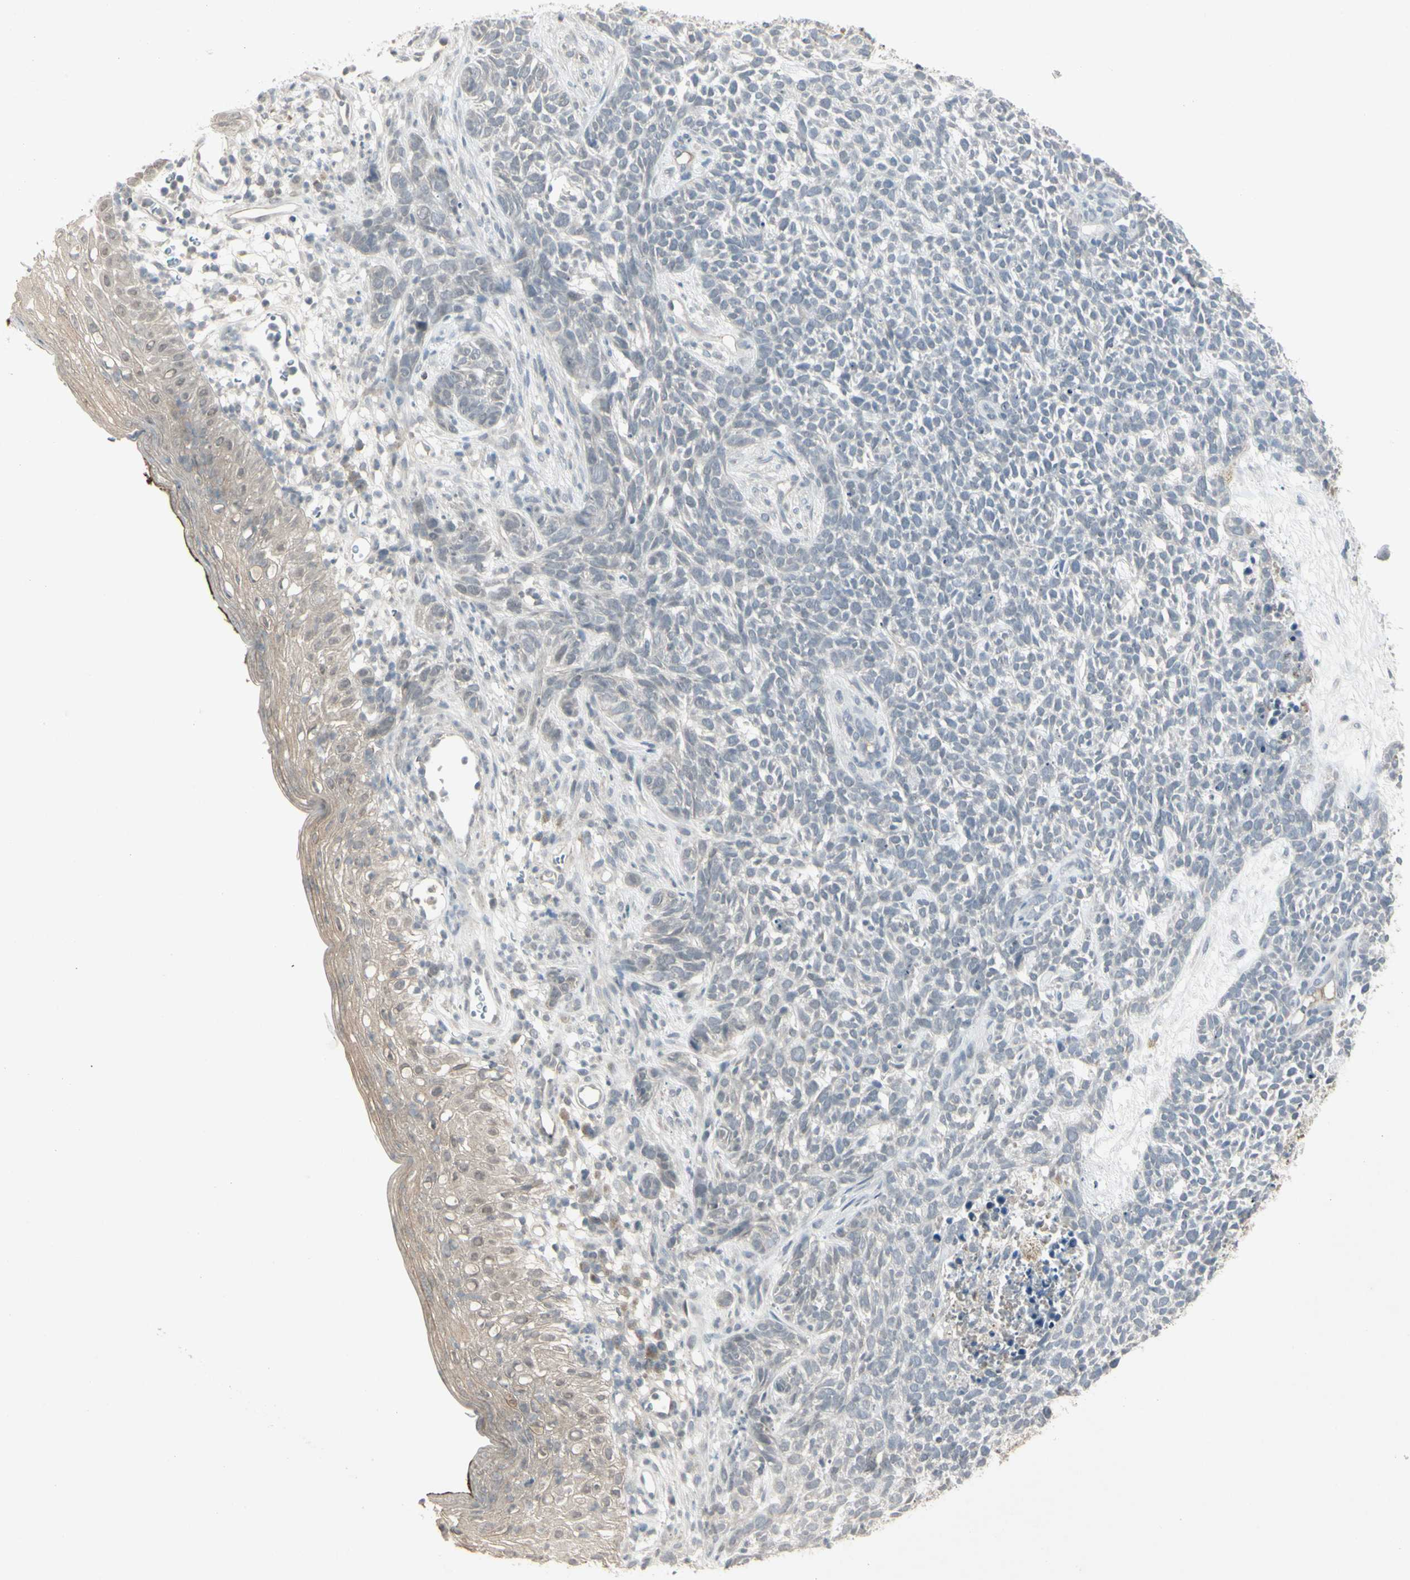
{"staining": {"intensity": "negative", "quantity": "none", "location": "none"}, "tissue": "skin cancer", "cell_type": "Tumor cells", "image_type": "cancer", "snomed": [{"axis": "morphology", "description": "Basal cell carcinoma"}, {"axis": "topography", "description": "Skin"}], "caption": "Image shows no significant protein staining in tumor cells of skin cancer. The staining is performed using DAB (3,3'-diaminobenzidine) brown chromogen with nuclei counter-stained in using hematoxylin.", "gene": "PIAS4", "patient": {"sex": "female", "age": 84}}